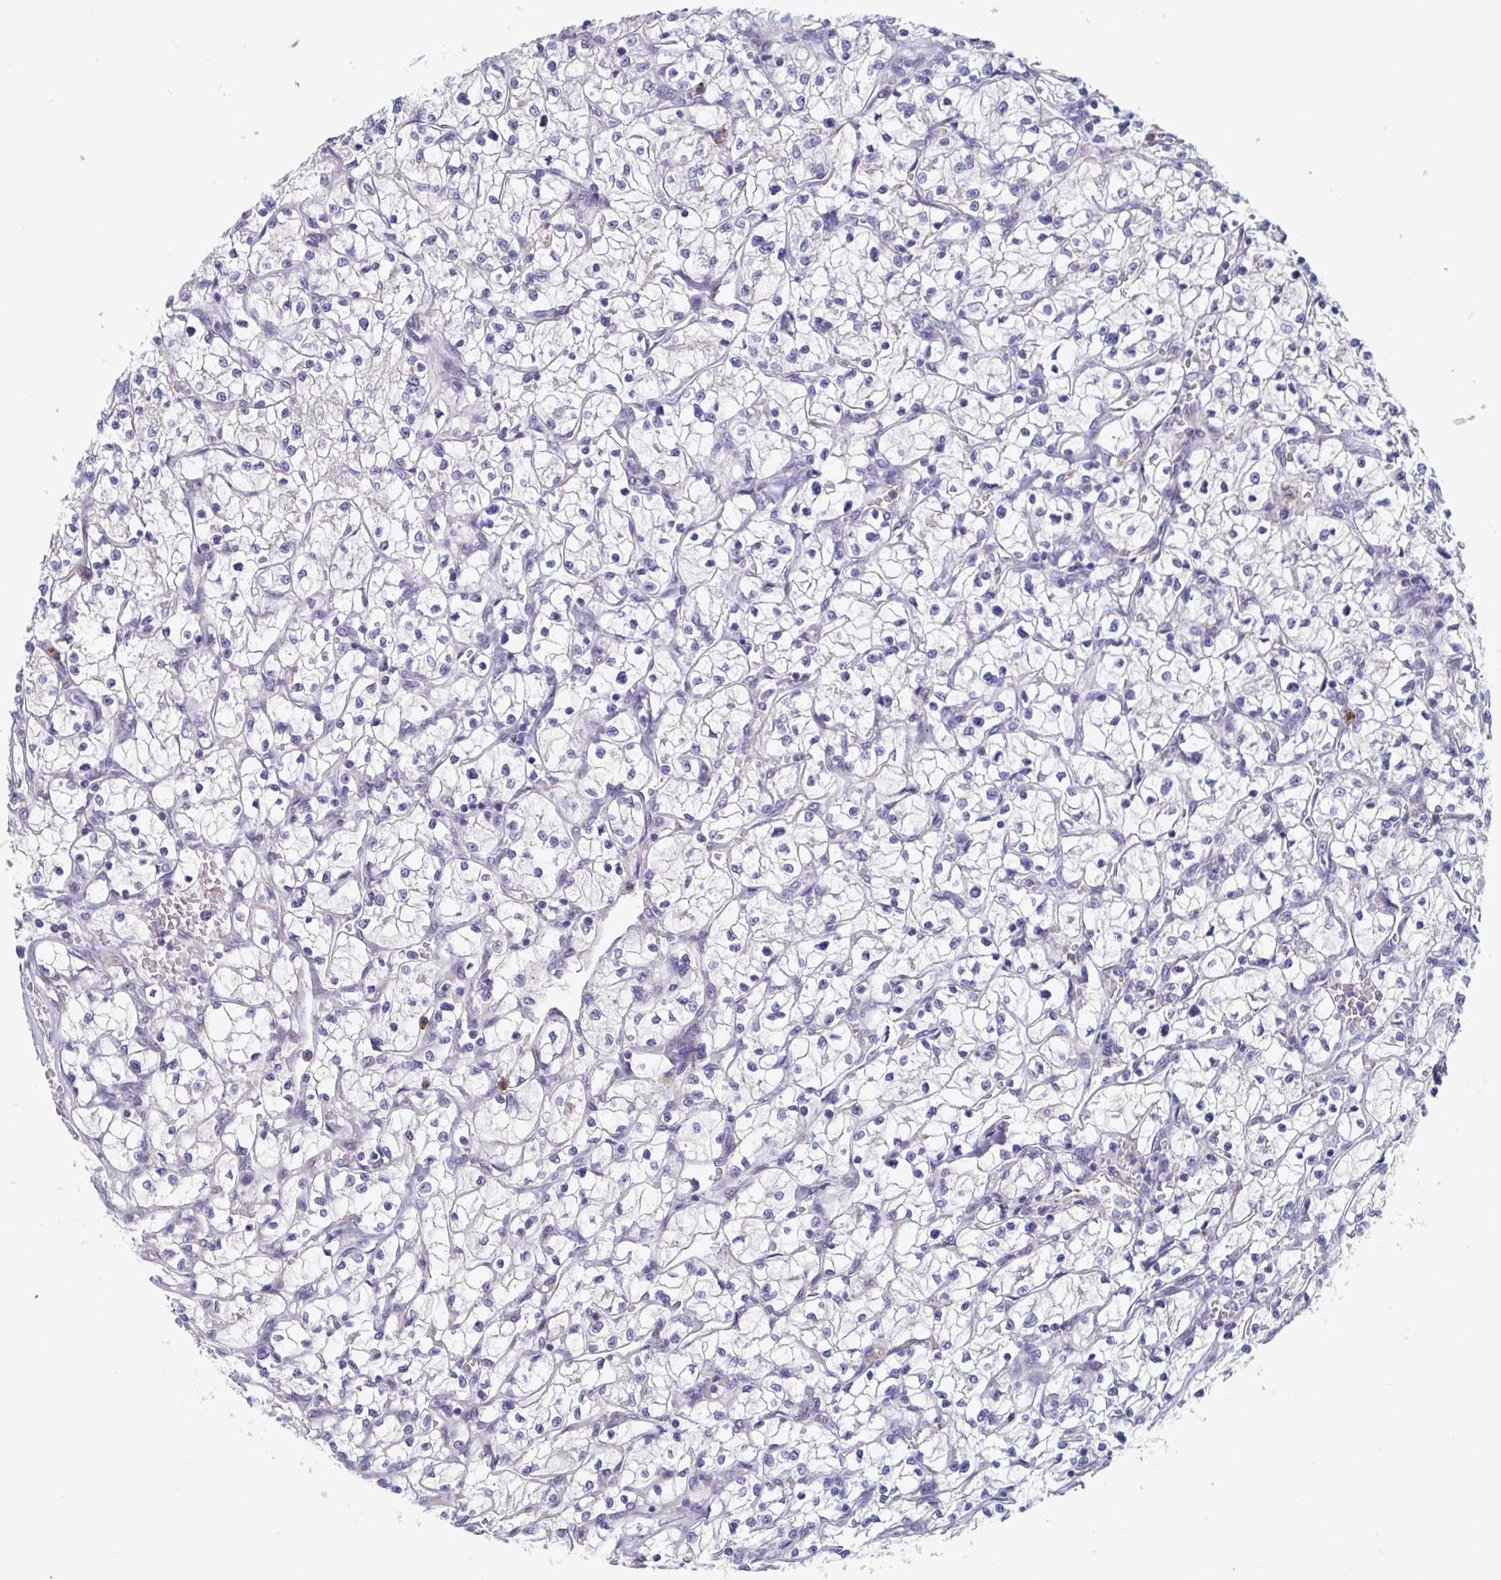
{"staining": {"intensity": "negative", "quantity": "none", "location": "none"}, "tissue": "renal cancer", "cell_type": "Tumor cells", "image_type": "cancer", "snomed": [{"axis": "morphology", "description": "Adenocarcinoma, NOS"}, {"axis": "topography", "description": "Kidney"}], "caption": "Renal cancer (adenocarcinoma) was stained to show a protein in brown. There is no significant positivity in tumor cells.", "gene": "ZNHIT2", "patient": {"sex": "female", "age": 64}}